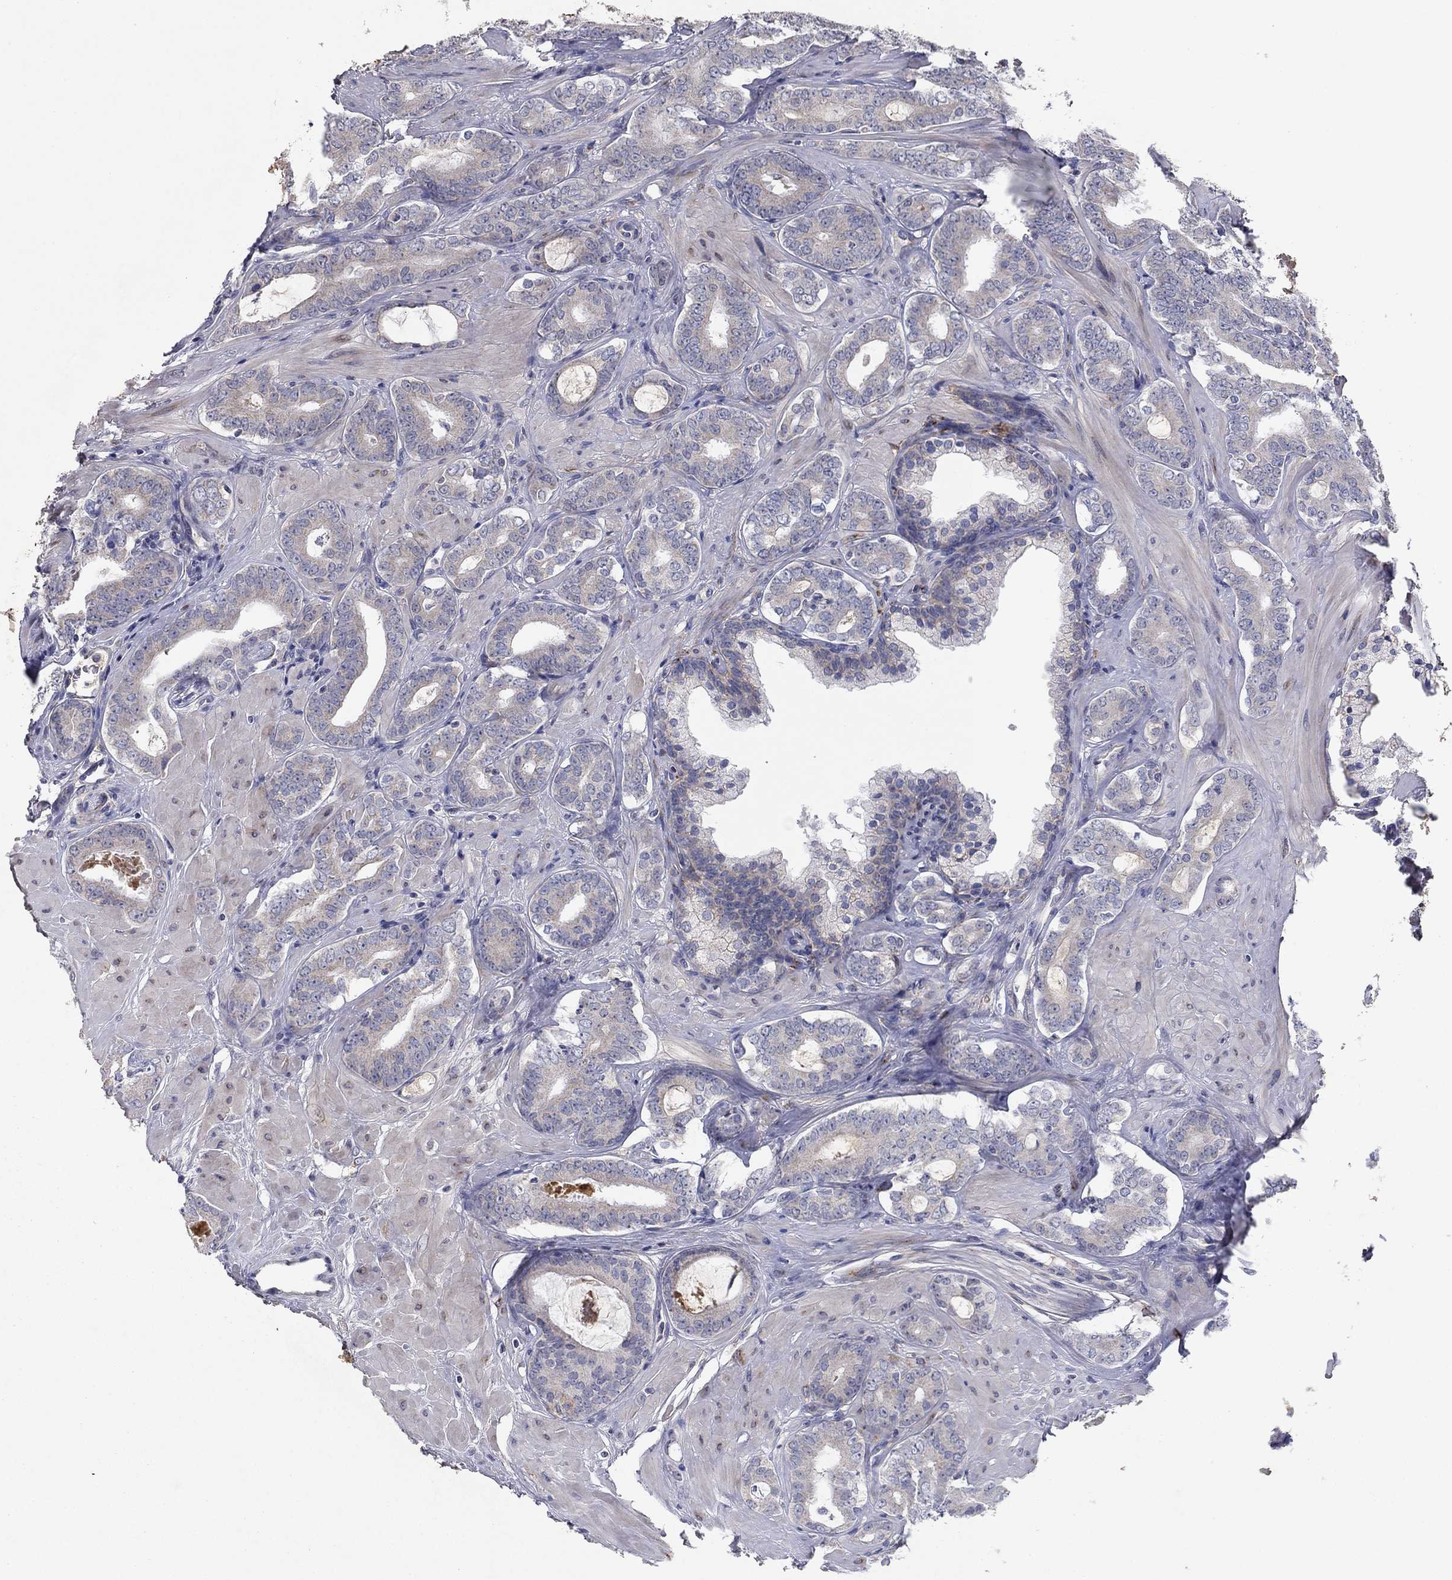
{"staining": {"intensity": "negative", "quantity": "none", "location": "none"}, "tissue": "prostate cancer", "cell_type": "Tumor cells", "image_type": "cancer", "snomed": [{"axis": "morphology", "description": "Adenocarcinoma, NOS"}, {"axis": "topography", "description": "Prostate"}], "caption": "IHC histopathology image of neoplastic tissue: human adenocarcinoma (prostate) stained with DAB (3,3'-diaminobenzidine) displays no significant protein expression in tumor cells.", "gene": "PTGDS", "patient": {"sex": "male", "age": 55}}